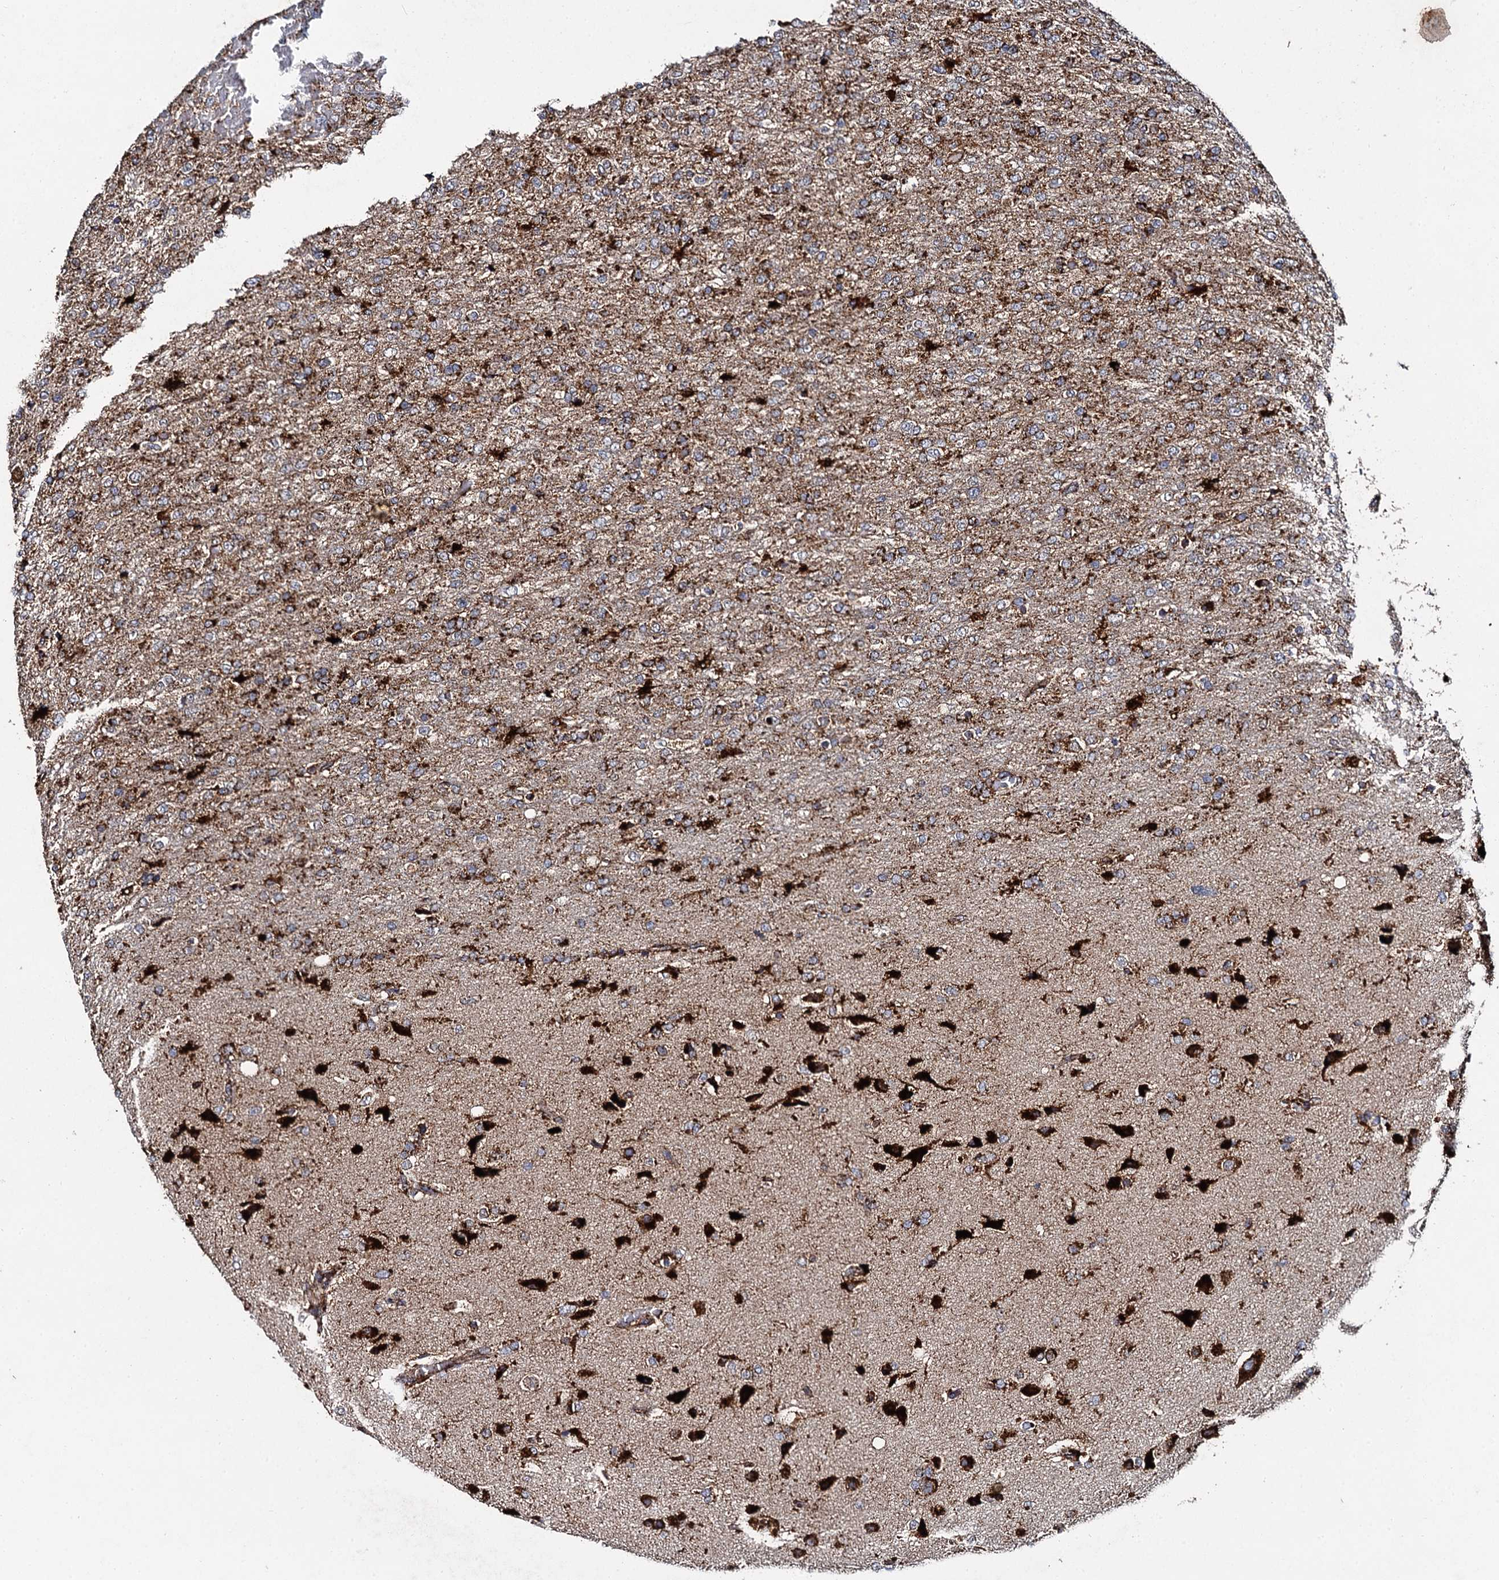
{"staining": {"intensity": "strong", "quantity": ">75%", "location": "cytoplasmic/membranous"}, "tissue": "glioma", "cell_type": "Tumor cells", "image_type": "cancer", "snomed": [{"axis": "morphology", "description": "Glioma, malignant, High grade"}, {"axis": "topography", "description": "Brain"}], "caption": "Immunohistochemistry histopathology image of neoplastic tissue: high-grade glioma (malignant) stained using IHC shows high levels of strong protein expression localized specifically in the cytoplasmic/membranous of tumor cells, appearing as a cytoplasmic/membranous brown color.", "gene": "GBA1", "patient": {"sex": "female", "age": 74}}